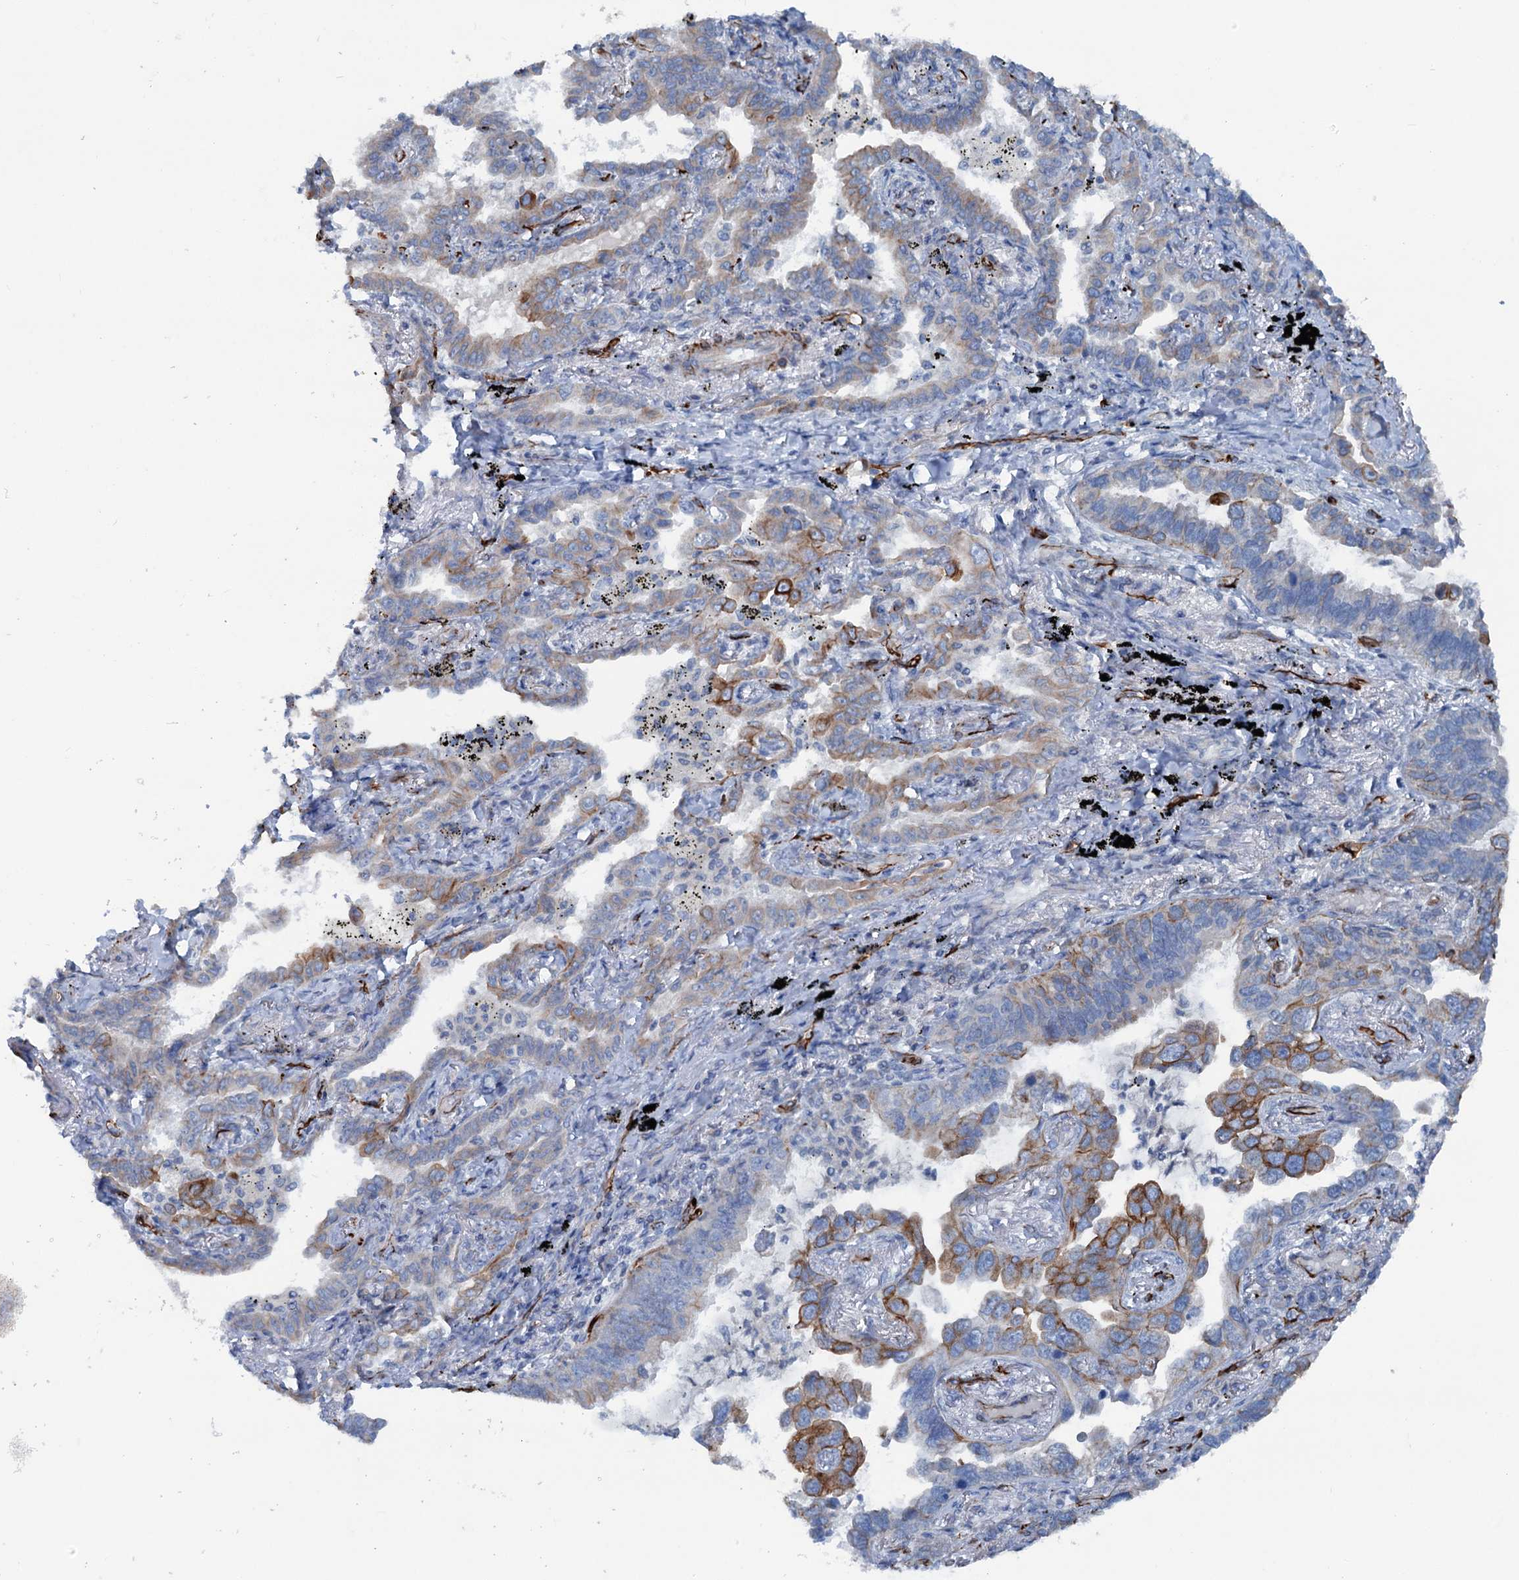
{"staining": {"intensity": "moderate", "quantity": "<25%", "location": "cytoplasmic/membranous"}, "tissue": "lung cancer", "cell_type": "Tumor cells", "image_type": "cancer", "snomed": [{"axis": "morphology", "description": "Adenocarcinoma, NOS"}, {"axis": "topography", "description": "Lung"}], "caption": "Lung cancer tissue demonstrates moderate cytoplasmic/membranous expression in about <25% of tumor cells (DAB (3,3'-diaminobenzidine) = brown stain, brightfield microscopy at high magnification).", "gene": "CALCOCO1", "patient": {"sex": "male", "age": 67}}